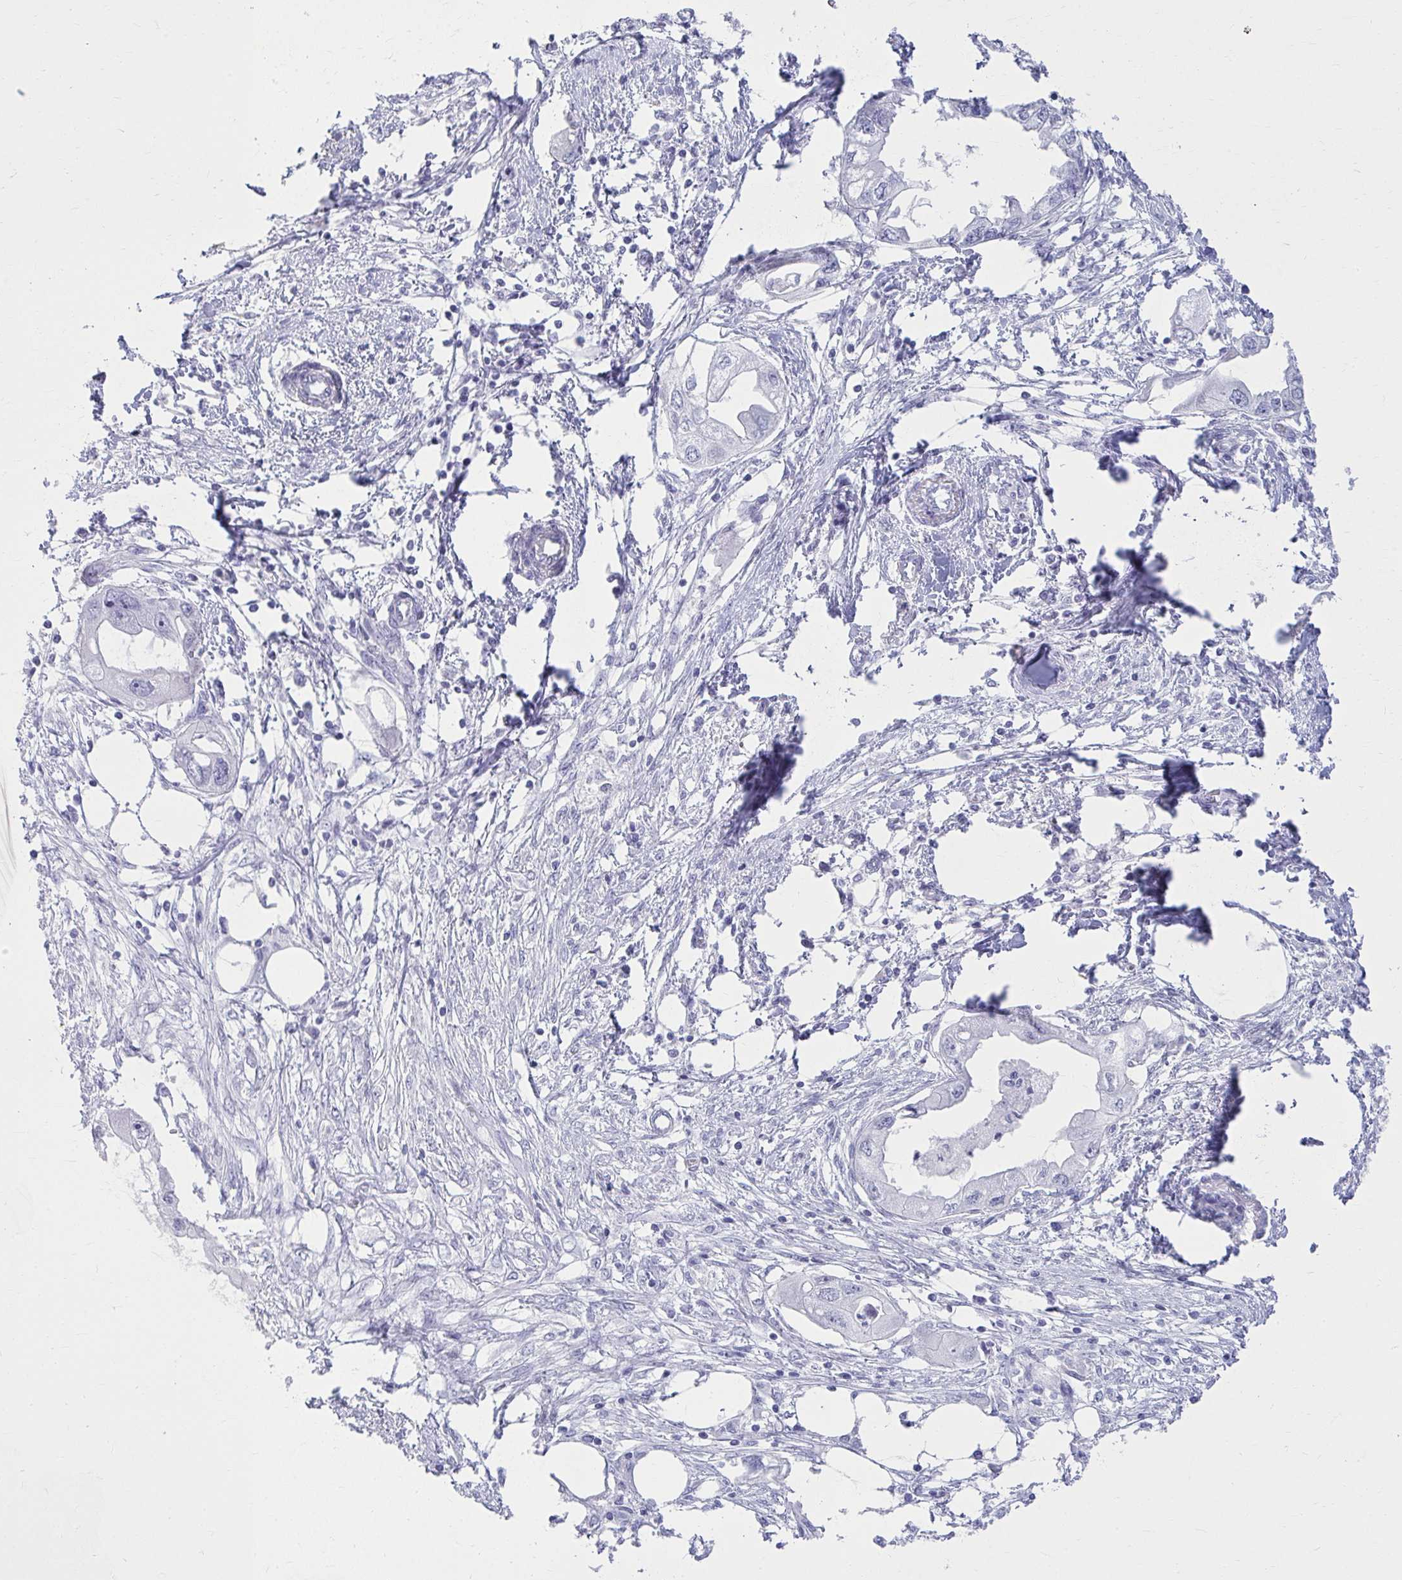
{"staining": {"intensity": "negative", "quantity": "none", "location": "none"}, "tissue": "endometrial cancer", "cell_type": "Tumor cells", "image_type": "cancer", "snomed": [{"axis": "morphology", "description": "Adenocarcinoma, NOS"}, {"axis": "morphology", "description": "Adenocarcinoma, metastatic, NOS"}, {"axis": "topography", "description": "Adipose tissue"}, {"axis": "topography", "description": "Endometrium"}], "caption": "An image of endometrial cancer (adenocarcinoma) stained for a protein shows no brown staining in tumor cells.", "gene": "ATP4B", "patient": {"sex": "female", "age": 67}}